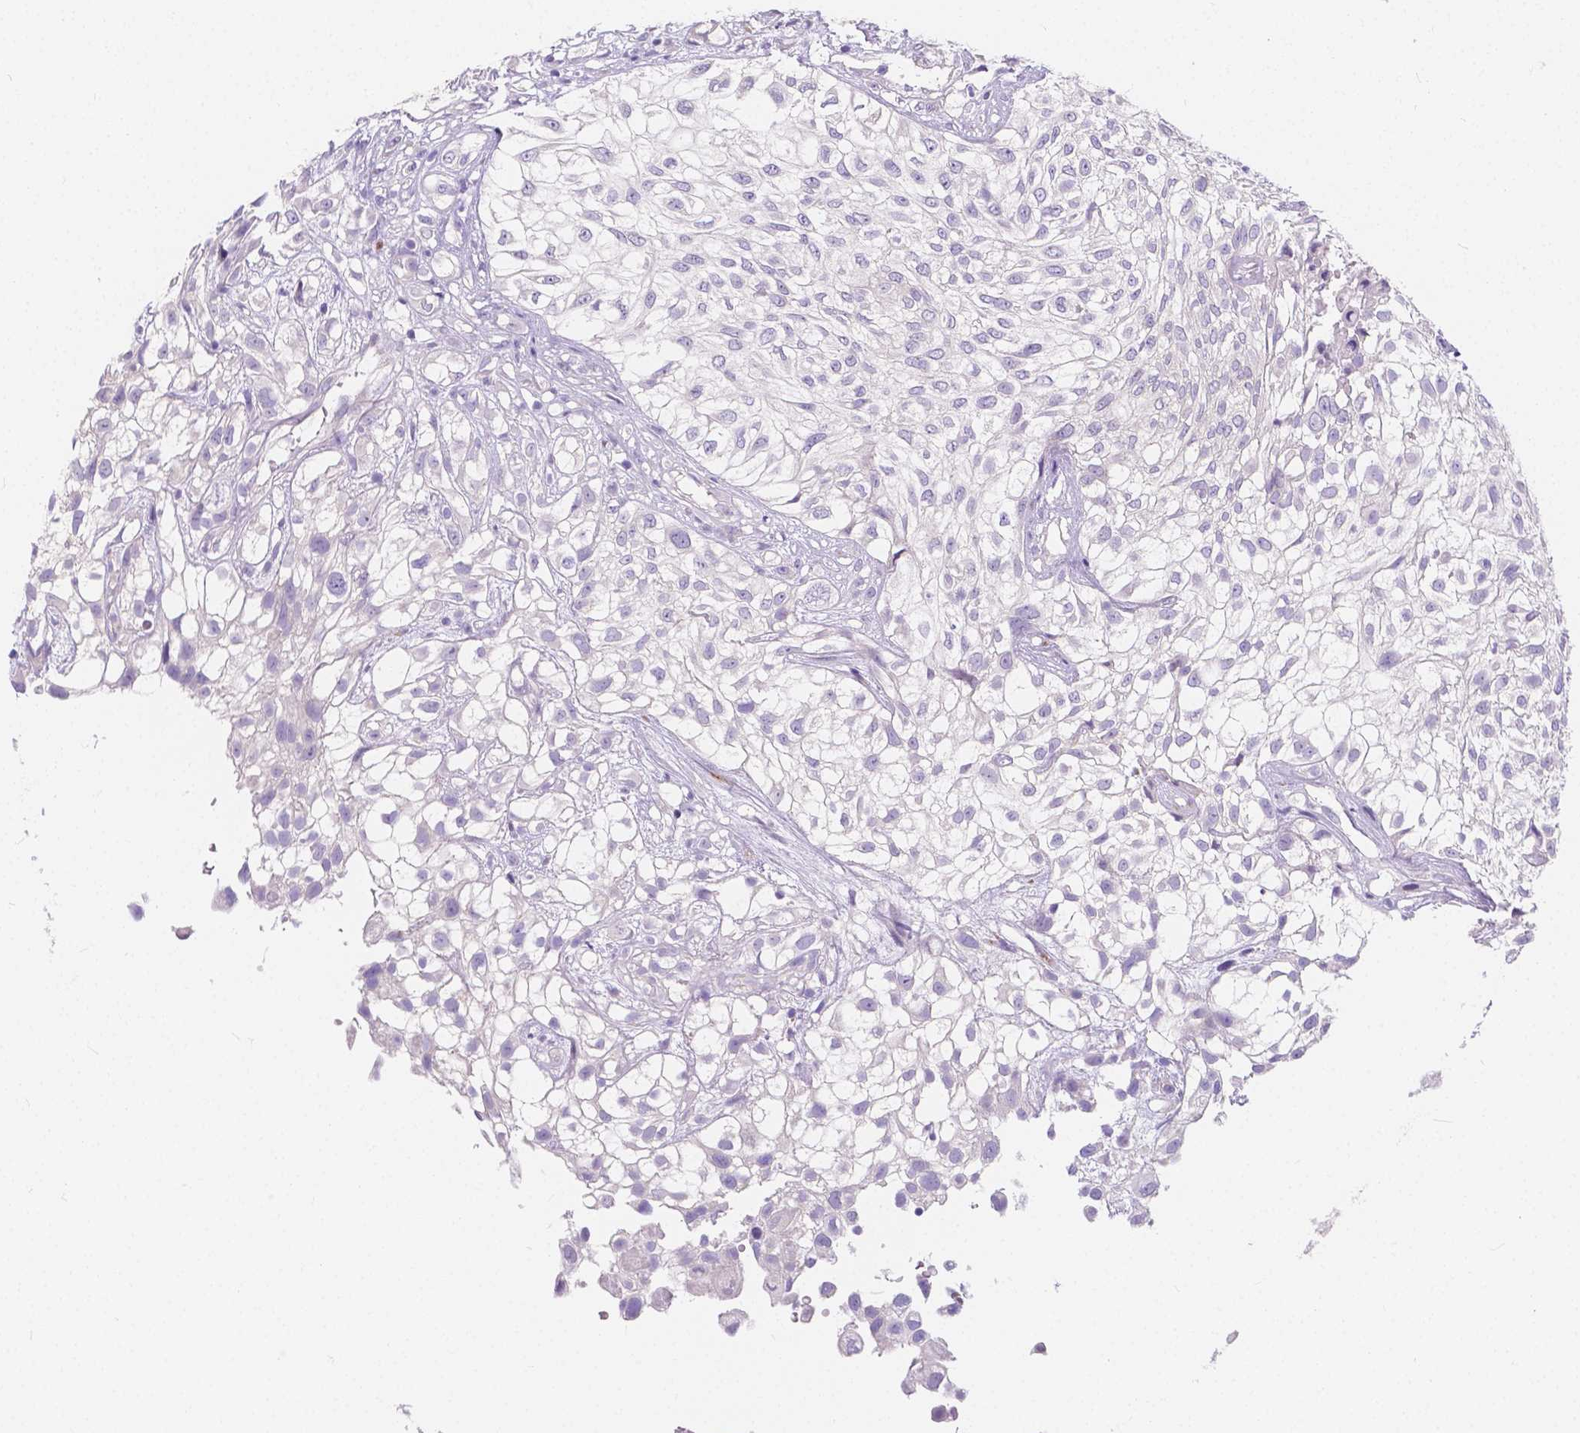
{"staining": {"intensity": "negative", "quantity": "none", "location": "none"}, "tissue": "urothelial cancer", "cell_type": "Tumor cells", "image_type": "cancer", "snomed": [{"axis": "morphology", "description": "Urothelial carcinoma, High grade"}, {"axis": "topography", "description": "Urinary bladder"}], "caption": "This is a photomicrograph of immunohistochemistry (IHC) staining of high-grade urothelial carcinoma, which shows no expression in tumor cells.", "gene": "RNF186", "patient": {"sex": "male", "age": 56}}